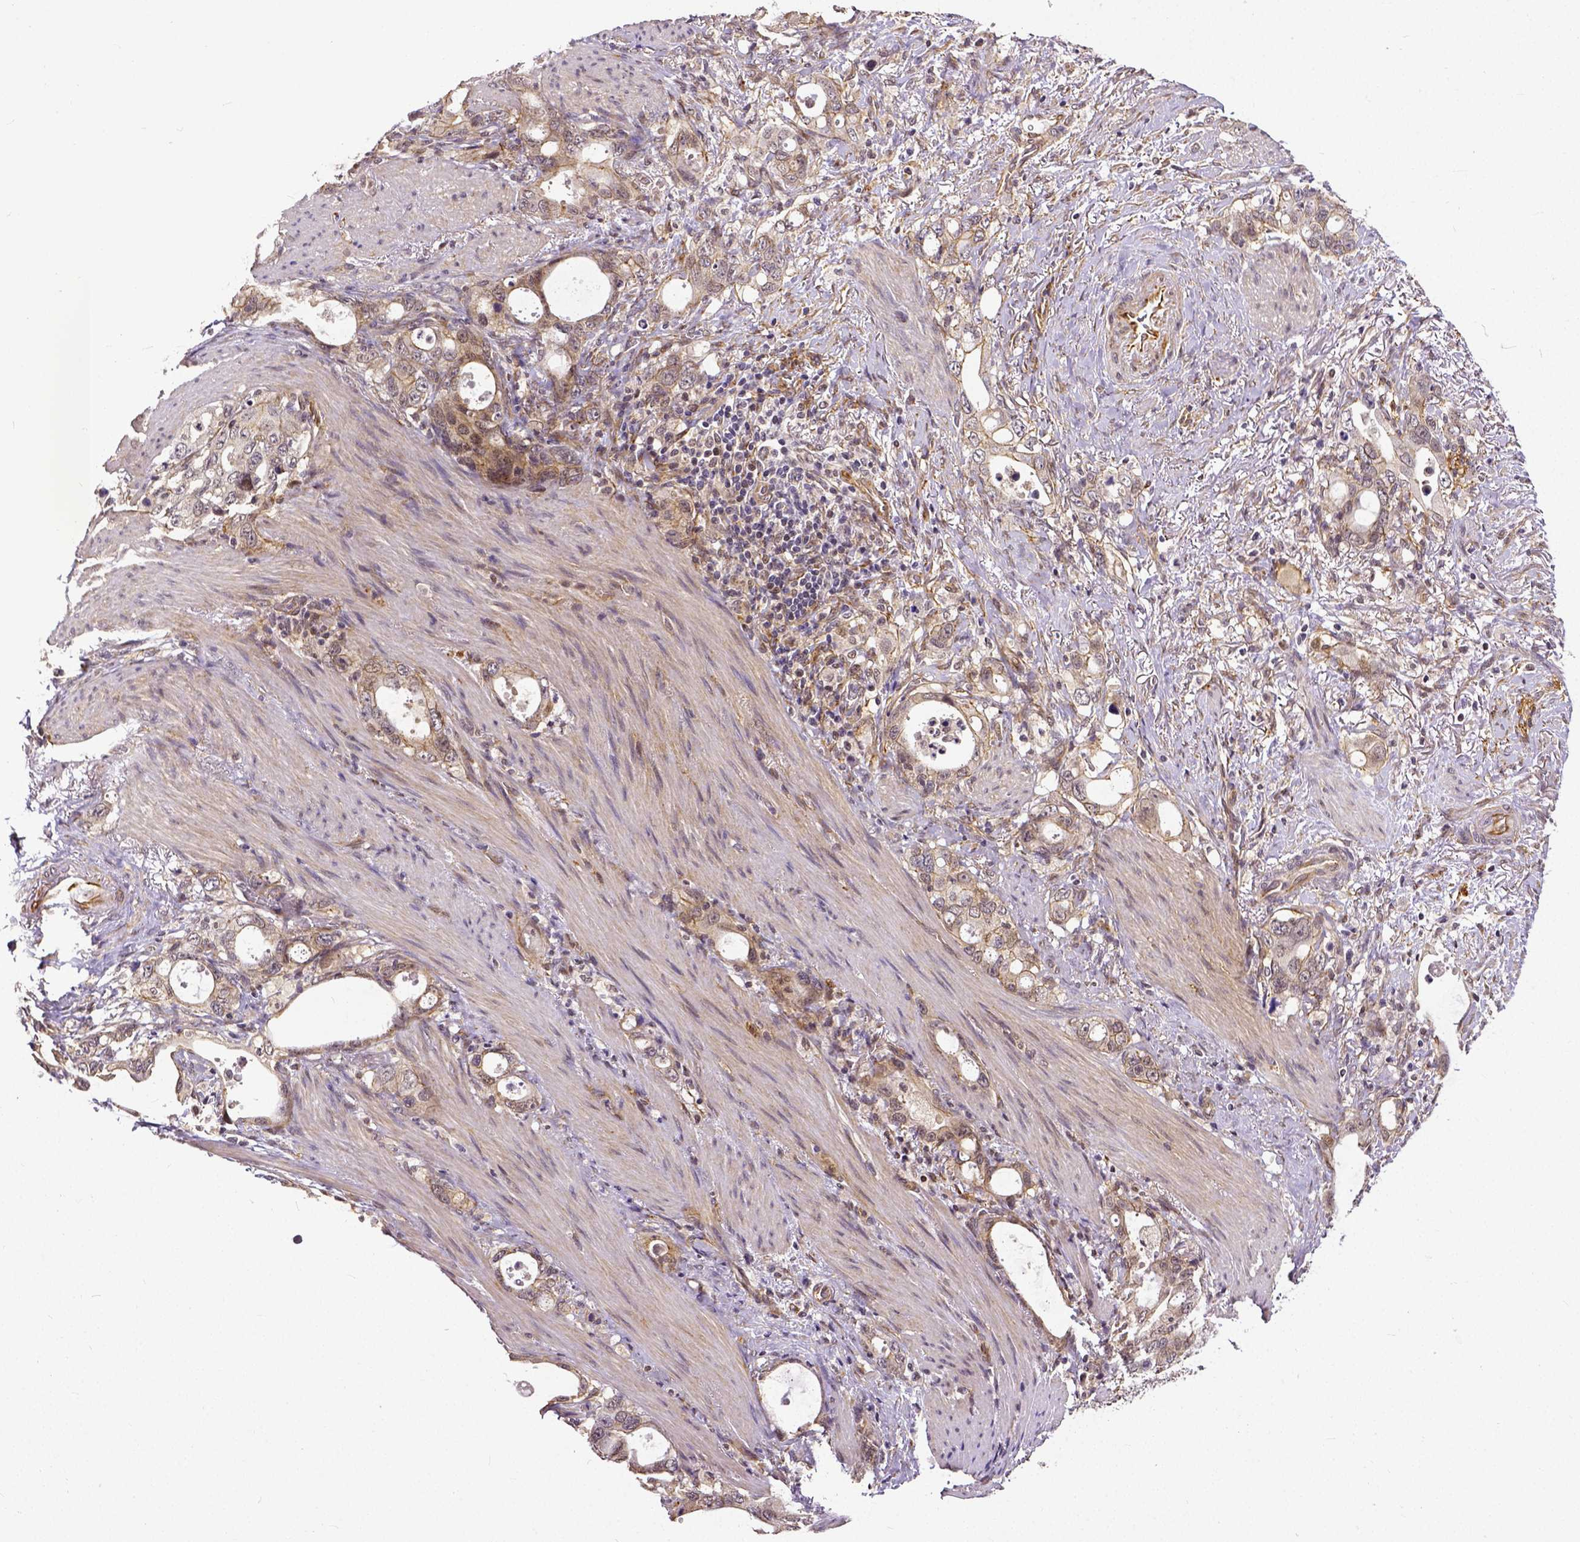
{"staining": {"intensity": "weak", "quantity": ">75%", "location": "cytoplasmic/membranous"}, "tissue": "stomach cancer", "cell_type": "Tumor cells", "image_type": "cancer", "snomed": [{"axis": "morphology", "description": "Adenocarcinoma, NOS"}, {"axis": "topography", "description": "Stomach, upper"}], "caption": "Approximately >75% of tumor cells in human adenocarcinoma (stomach) display weak cytoplasmic/membranous protein staining as visualized by brown immunohistochemical staining.", "gene": "DICER1", "patient": {"sex": "male", "age": 74}}